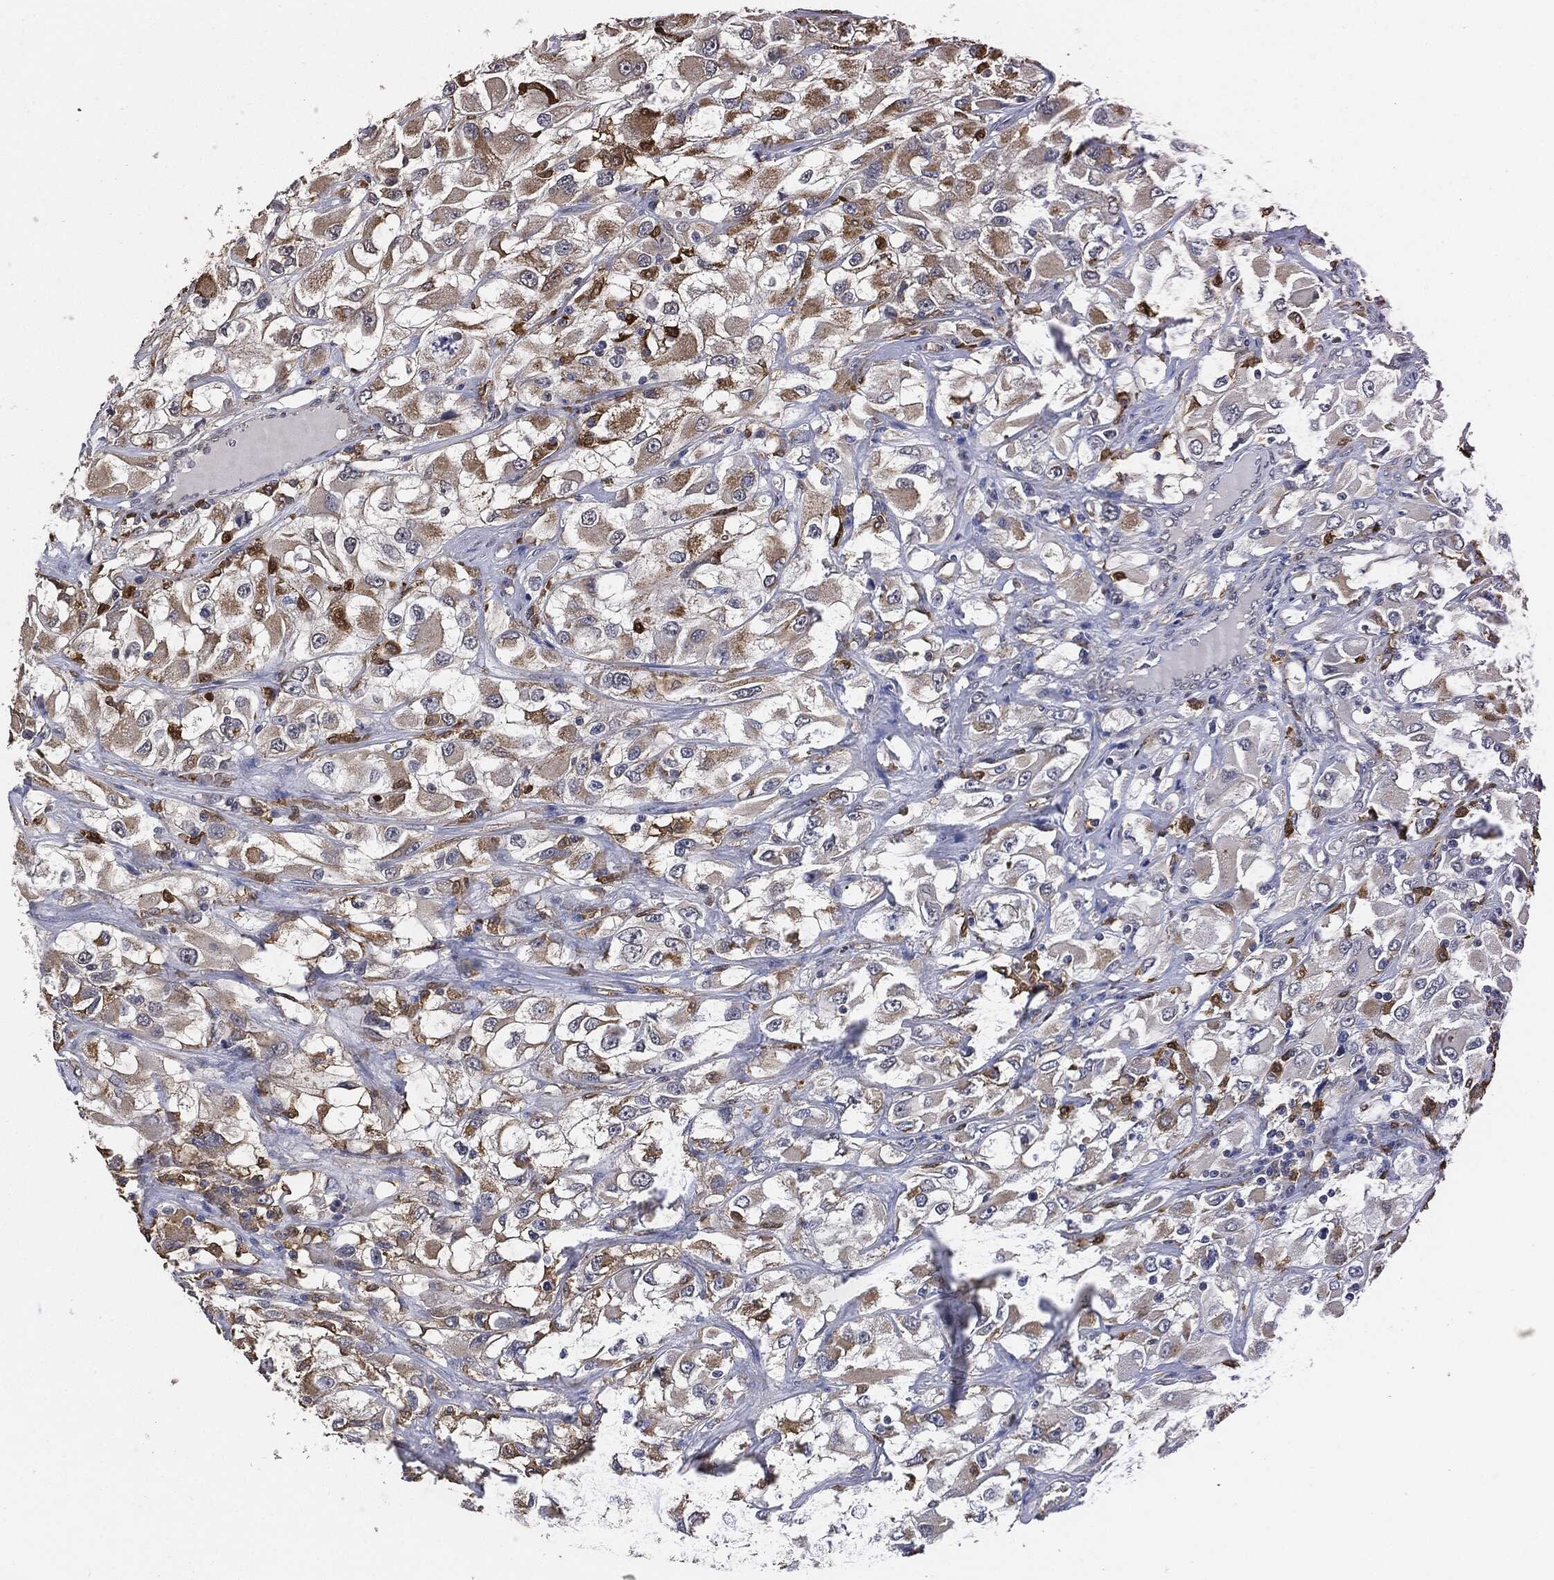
{"staining": {"intensity": "moderate", "quantity": "<25%", "location": "cytoplasmic/membranous"}, "tissue": "renal cancer", "cell_type": "Tumor cells", "image_type": "cancer", "snomed": [{"axis": "morphology", "description": "Adenocarcinoma, NOS"}, {"axis": "topography", "description": "Kidney"}], "caption": "Human renal cancer (adenocarcinoma) stained with a protein marker demonstrates moderate staining in tumor cells.", "gene": "S100A9", "patient": {"sex": "female", "age": 52}}